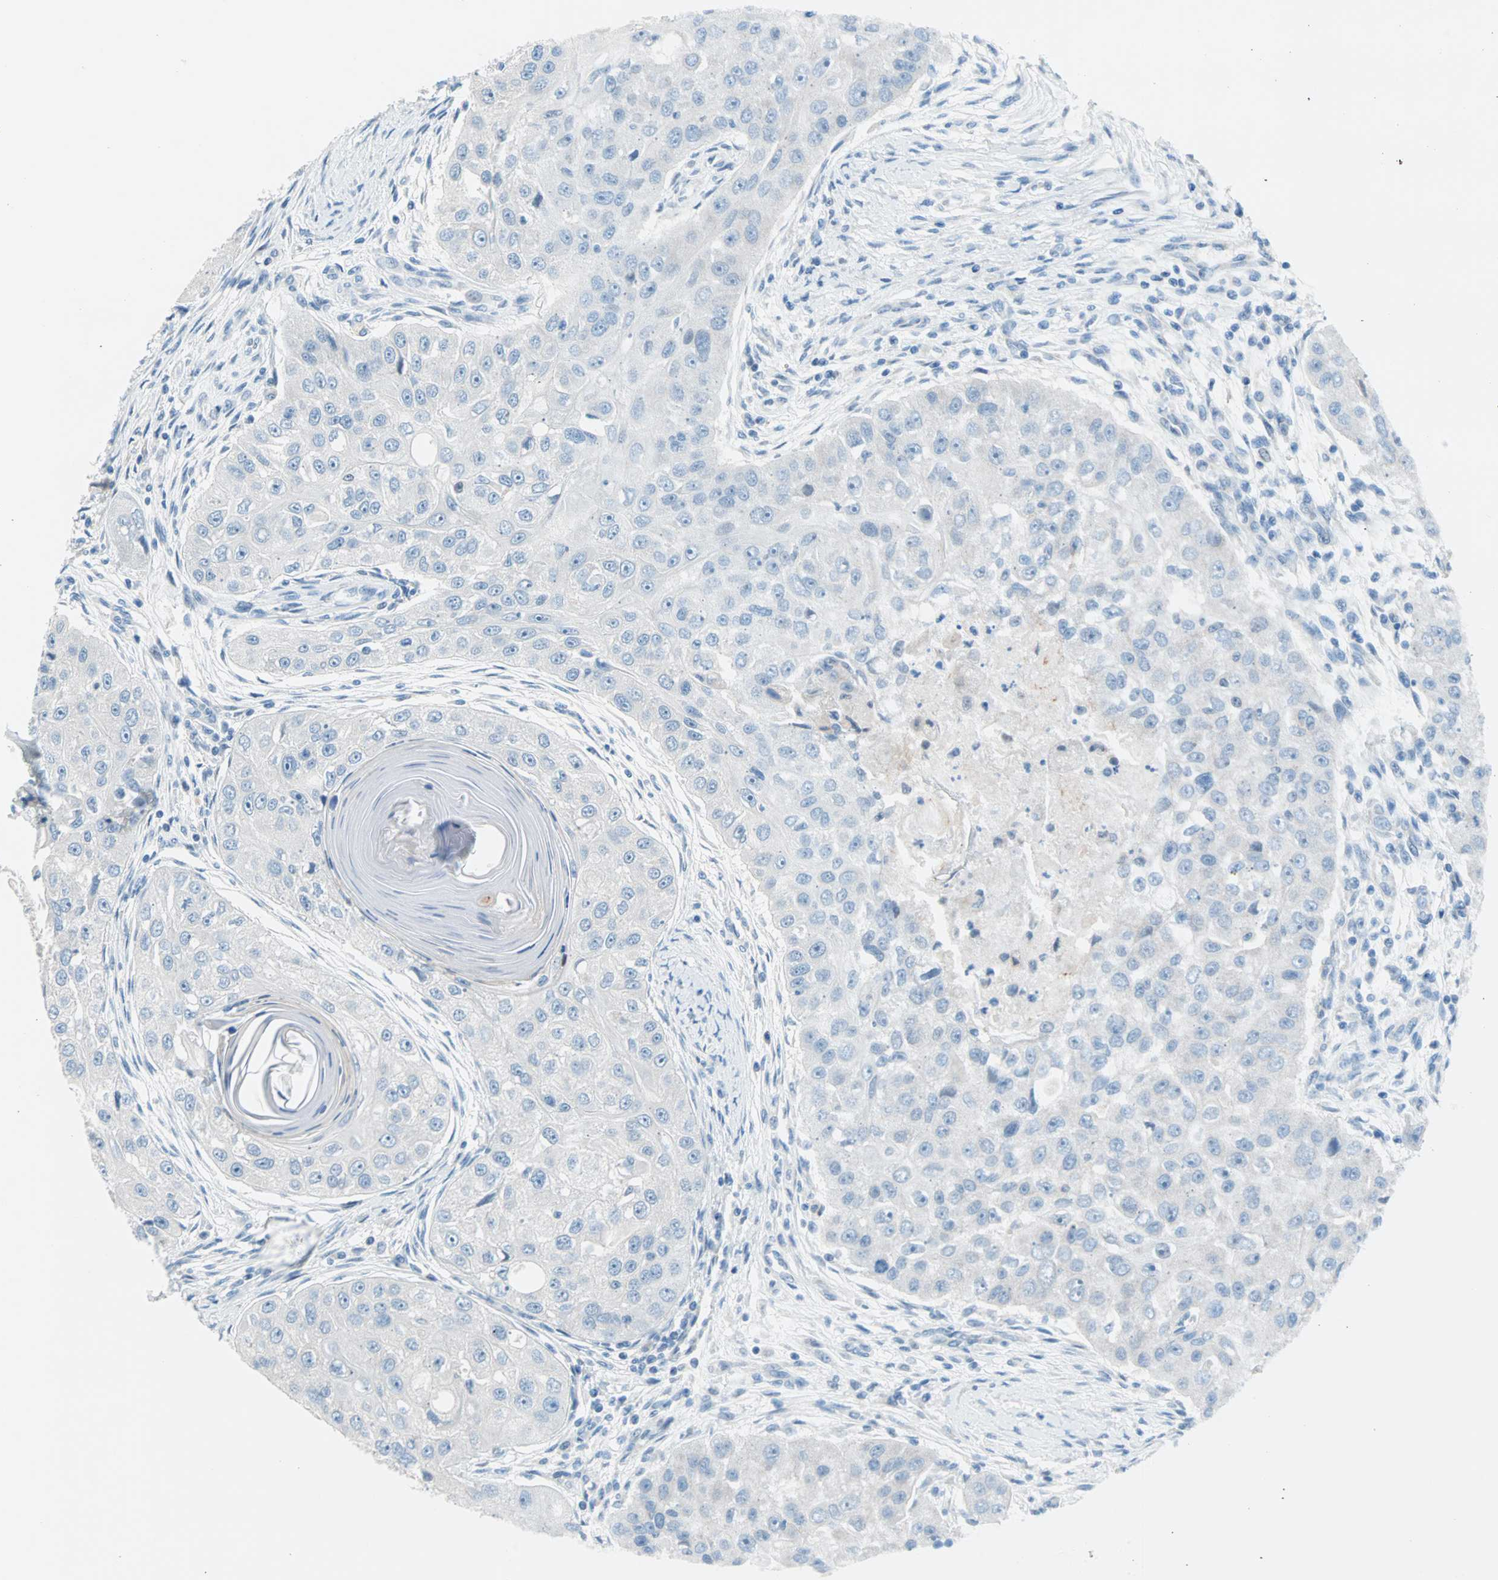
{"staining": {"intensity": "negative", "quantity": "none", "location": "none"}, "tissue": "head and neck cancer", "cell_type": "Tumor cells", "image_type": "cancer", "snomed": [{"axis": "morphology", "description": "Normal tissue, NOS"}, {"axis": "morphology", "description": "Squamous cell carcinoma, NOS"}, {"axis": "topography", "description": "Skeletal muscle"}, {"axis": "topography", "description": "Head-Neck"}], "caption": "There is no significant positivity in tumor cells of head and neck cancer (squamous cell carcinoma). Brightfield microscopy of IHC stained with DAB (brown) and hematoxylin (blue), captured at high magnification.", "gene": "TMEM163", "patient": {"sex": "male", "age": 51}}